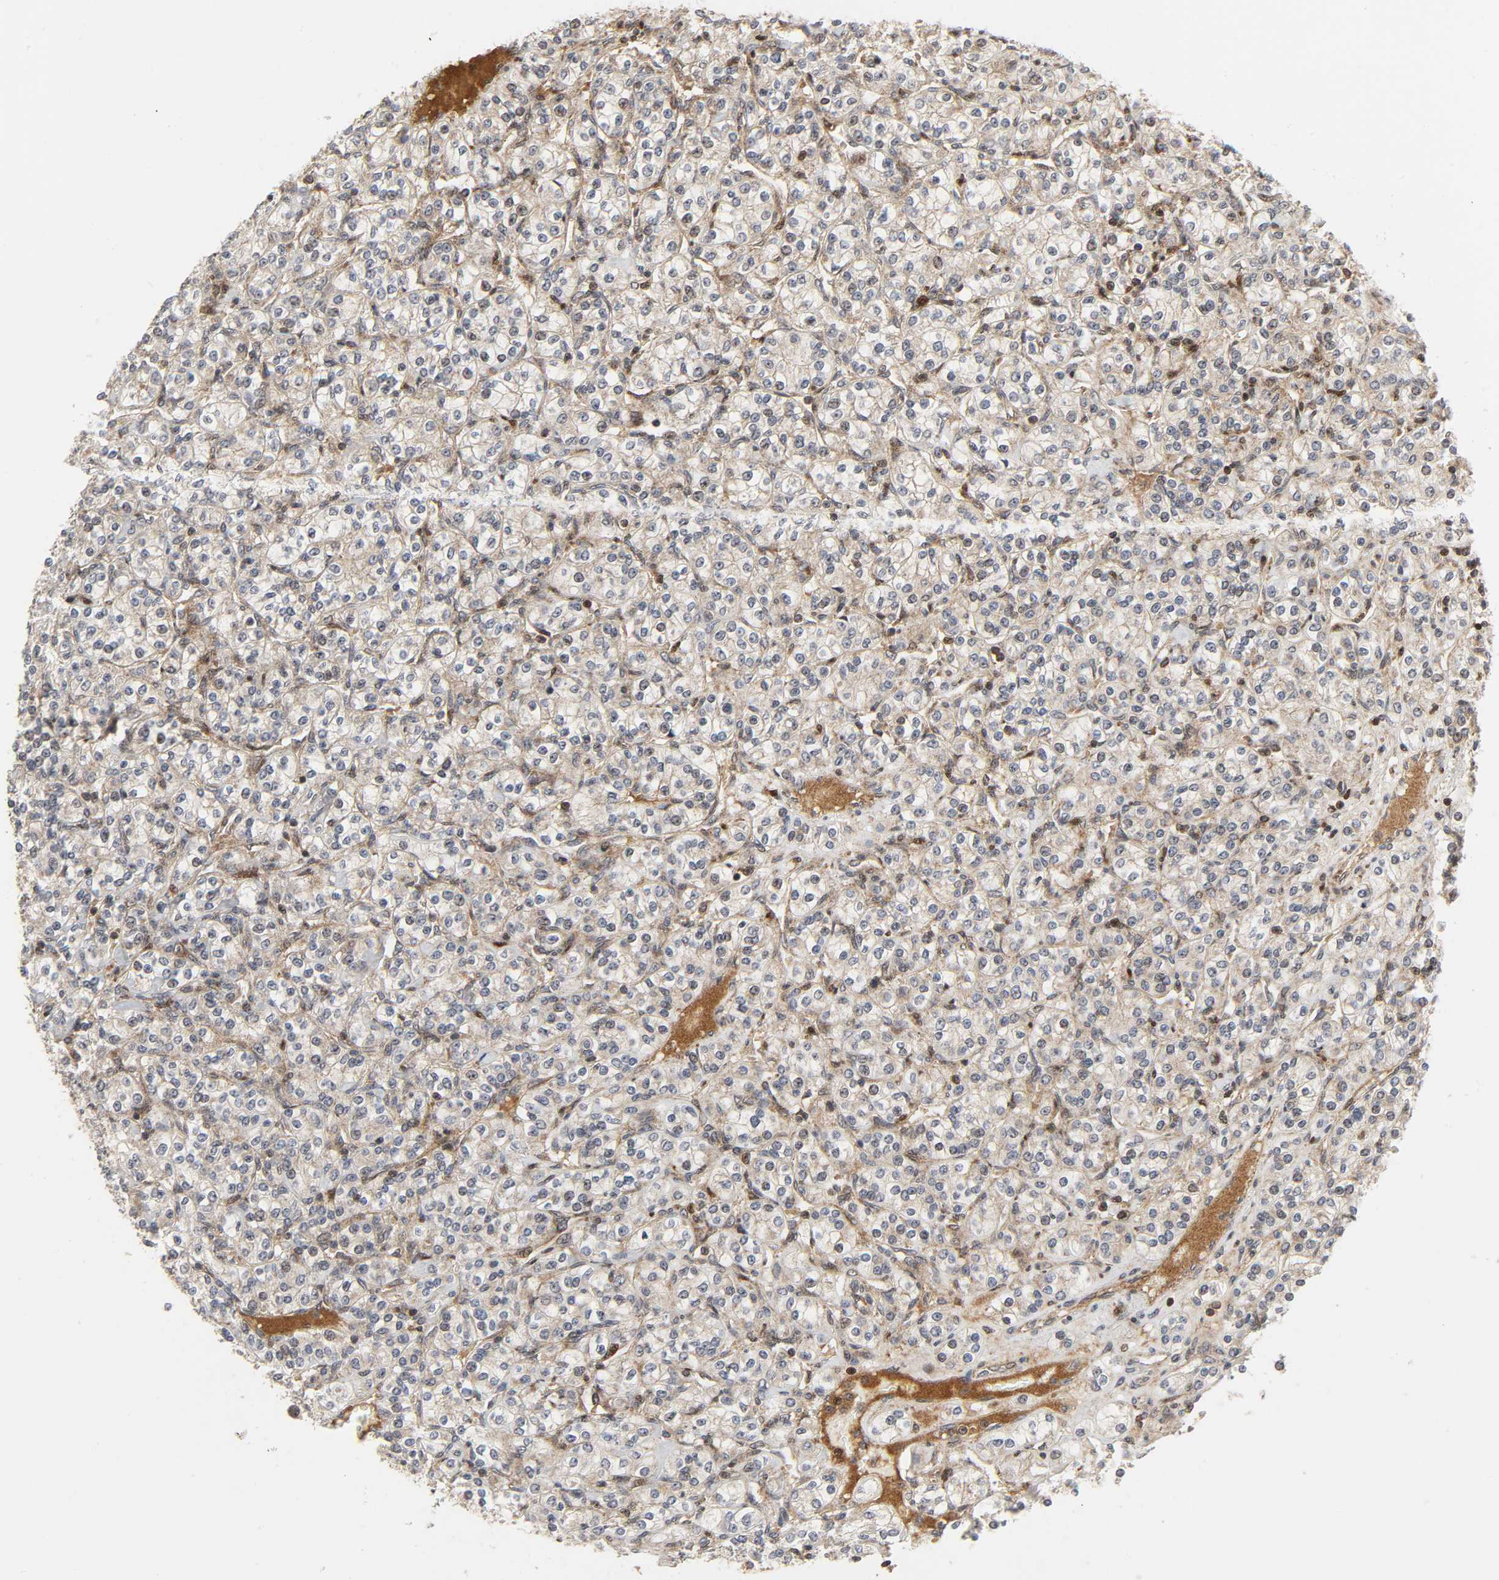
{"staining": {"intensity": "weak", "quantity": "25%-75%", "location": "cytoplasmic/membranous"}, "tissue": "renal cancer", "cell_type": "Tumor cells", "image_type": "cancer", "snomed": [{"axis": "morphology", "description": "Adenocarcinoma, NOS"}, {"axis": "topography", "description": "Kidney"}], "caption": "Brown immunohistochemical staining in human renal cancer exhibits weak cytoplasmic/membranous staining in approximately 25%-75% of tumor cells. Ihc stains the protein in brown and the nuclei are stained blue.", "gene": "CHUK", "patient": {"sex": "male", "age": 77}}